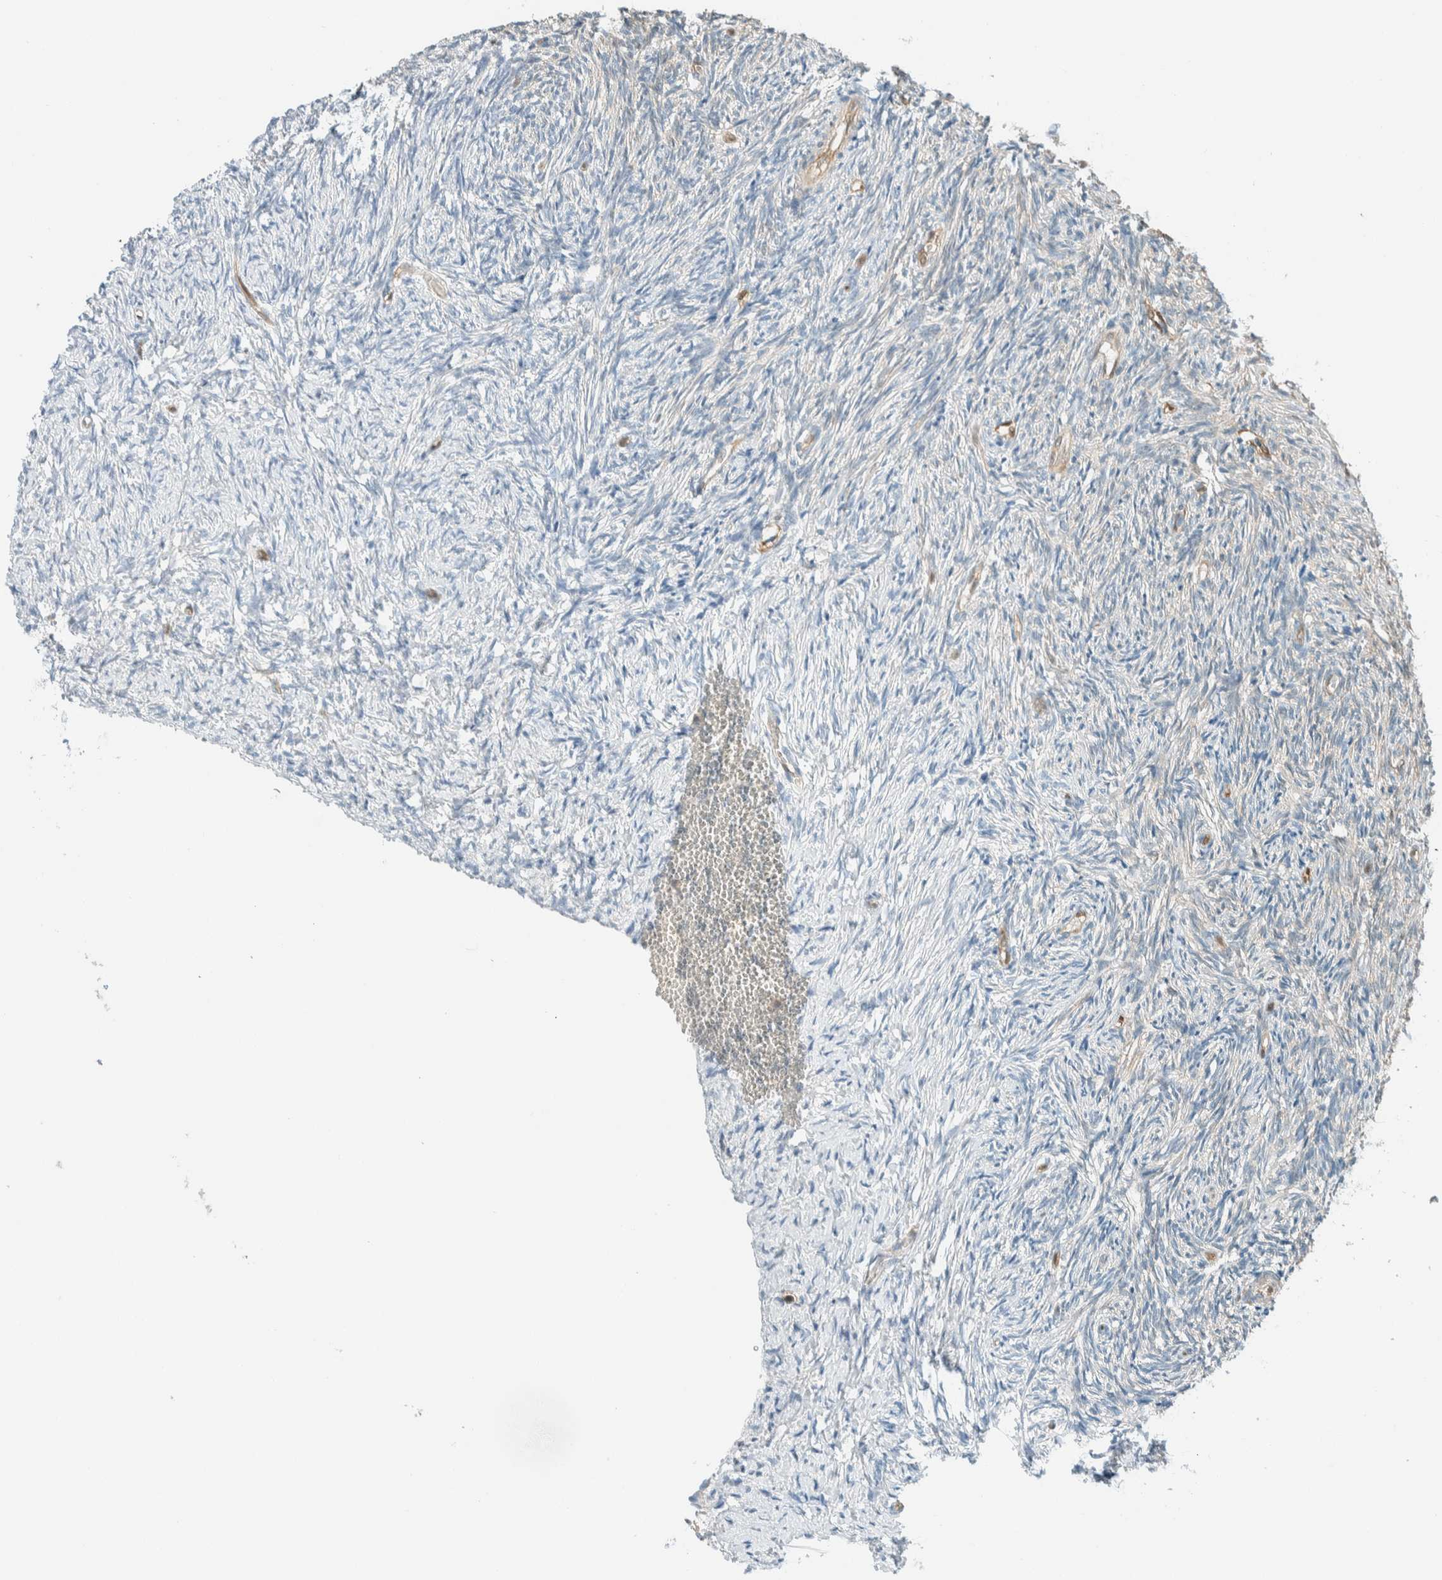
{"staining": {"intensity": "moderate", "quantity": ">75%", "location": "cytoplasmic/membranous"}, "tissue": "ovary", "cell_type": "Follicle cells", "image_type": "normal", "snomed": [{"axis": "morphology", "description": "Normal tissue, NOS"}, {"axis": "topography", "description": "Ovary"}], "caption": "Ovary stained with a brown dye shows moderate cytoplasmic/membranous positive staining in approximately >75% of follicle cells.", "gene": "NXN", "patient": {"sex": "female", "age": 41}}